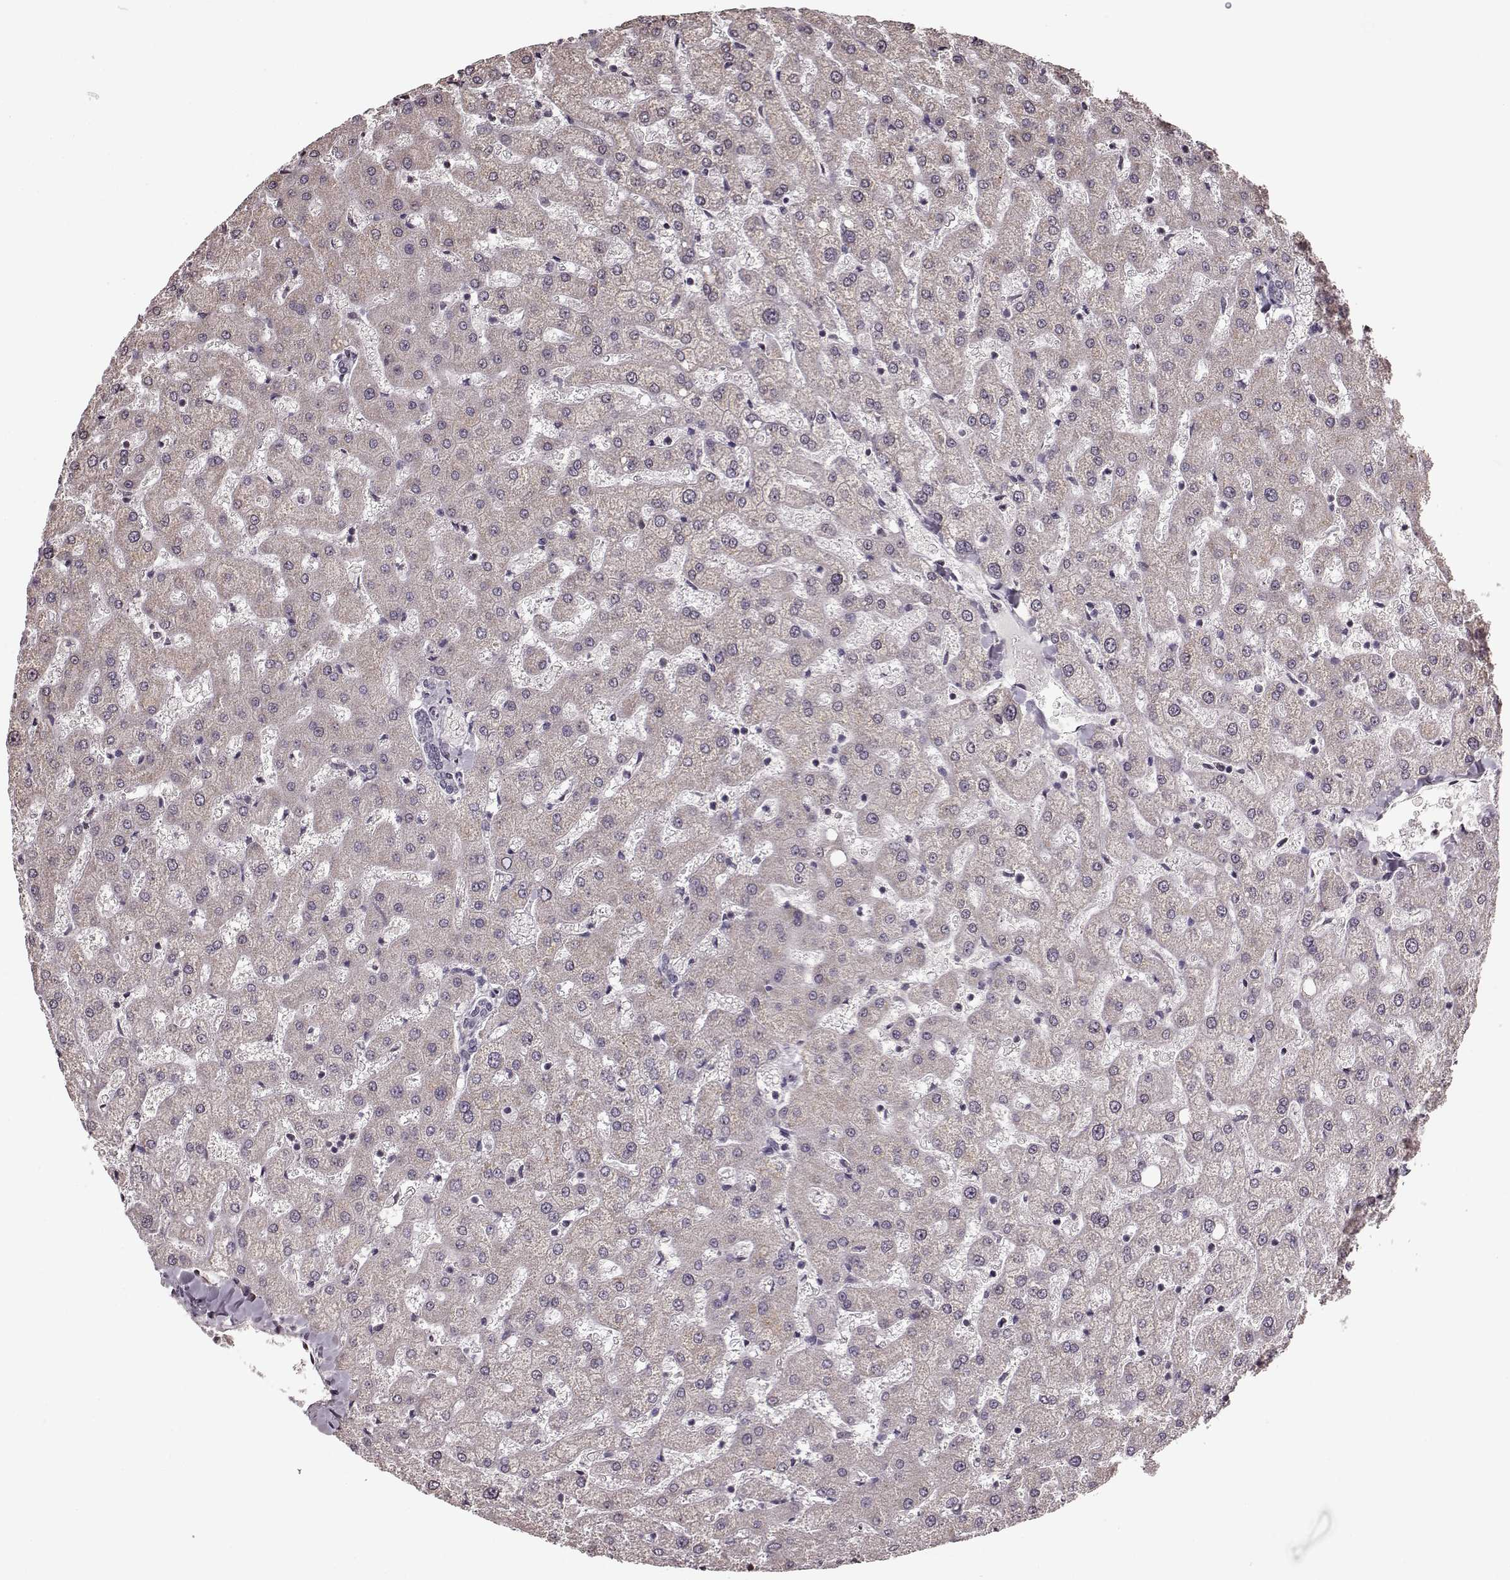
{"staining": {"intensity": "negative", "quantity": "none", "location": "none"}, "tissue": "liver", "cell_type": "Cholangiocytes", "image_type": "normal", "snomed": [{"axis": "morphology", "description": "Normal tissue, NOS"}, {"axis": "topography", "description": "Liver"}], "caption": "An immunohistochemistry (IHC) image of benign liver is shown. There is no staining in cholangiocytes of liver. (DAB (3,3'-diaminobenzidine) immunohistochemistry (IHC) visualized using brightfield microscopy, high magnification).", "gene": "FSHB", "patient": {"sex": "female", "age": 50}}